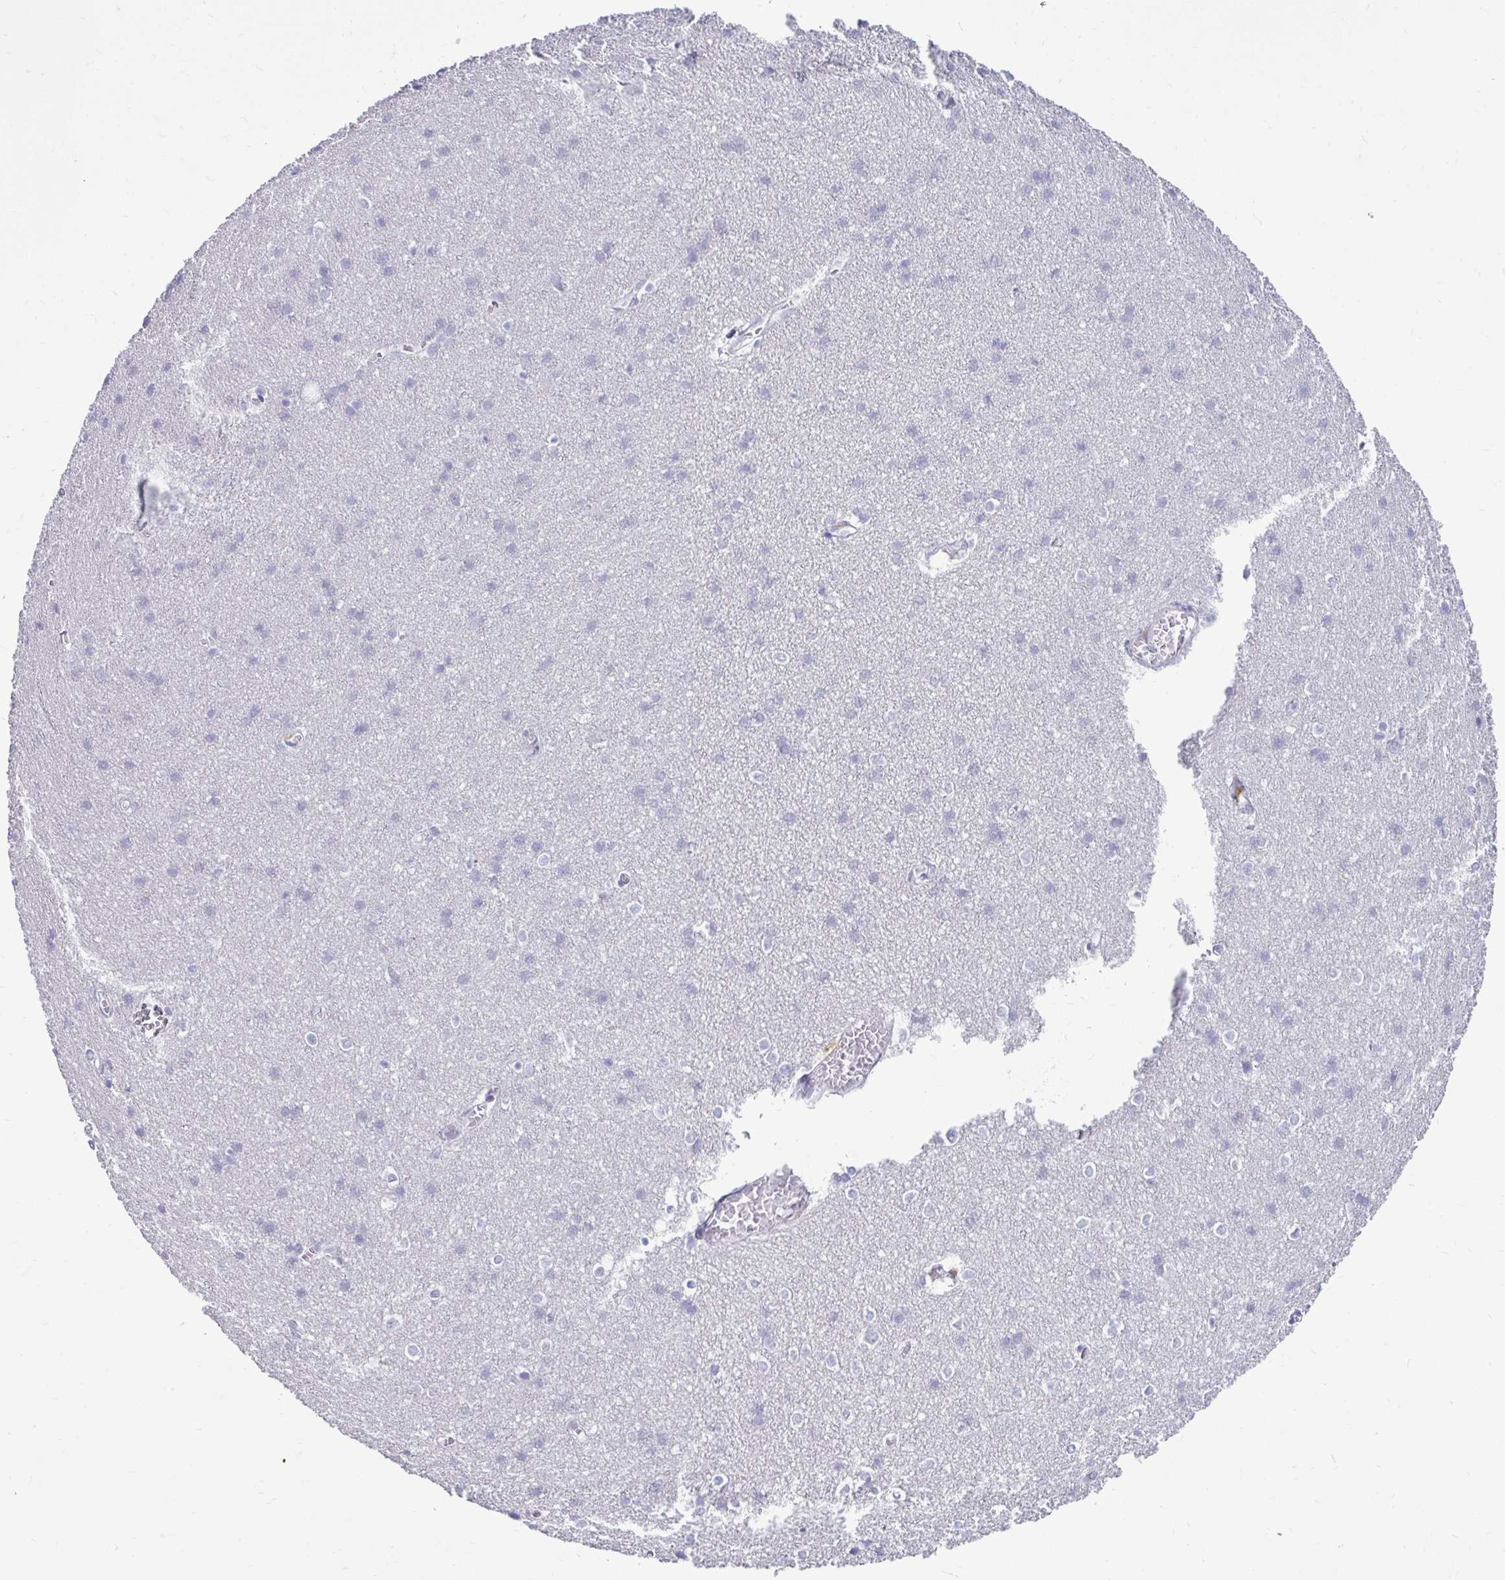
{"staining": {"intensity": "negative", "quantity": "none", "location": "none"}, "tissue": "cerebral cortex", "cell_type": "Endothelial cells", "image_type": "normal", "snomed": [{"axis": "morphology", "description": "Normal tissue, NOS"}, {"axis": "topography", "description": "Cerebral cortex"}], "caption": "Protein analysis of benign cerebral cortex exhibits no significant positivity in endothelial cells. (DAB (3,3'-diaminobenzidine) immunohistochemistry, high magnification).", "gene": "CTSZ", "patient": {"sex": "male", "age": 37}}